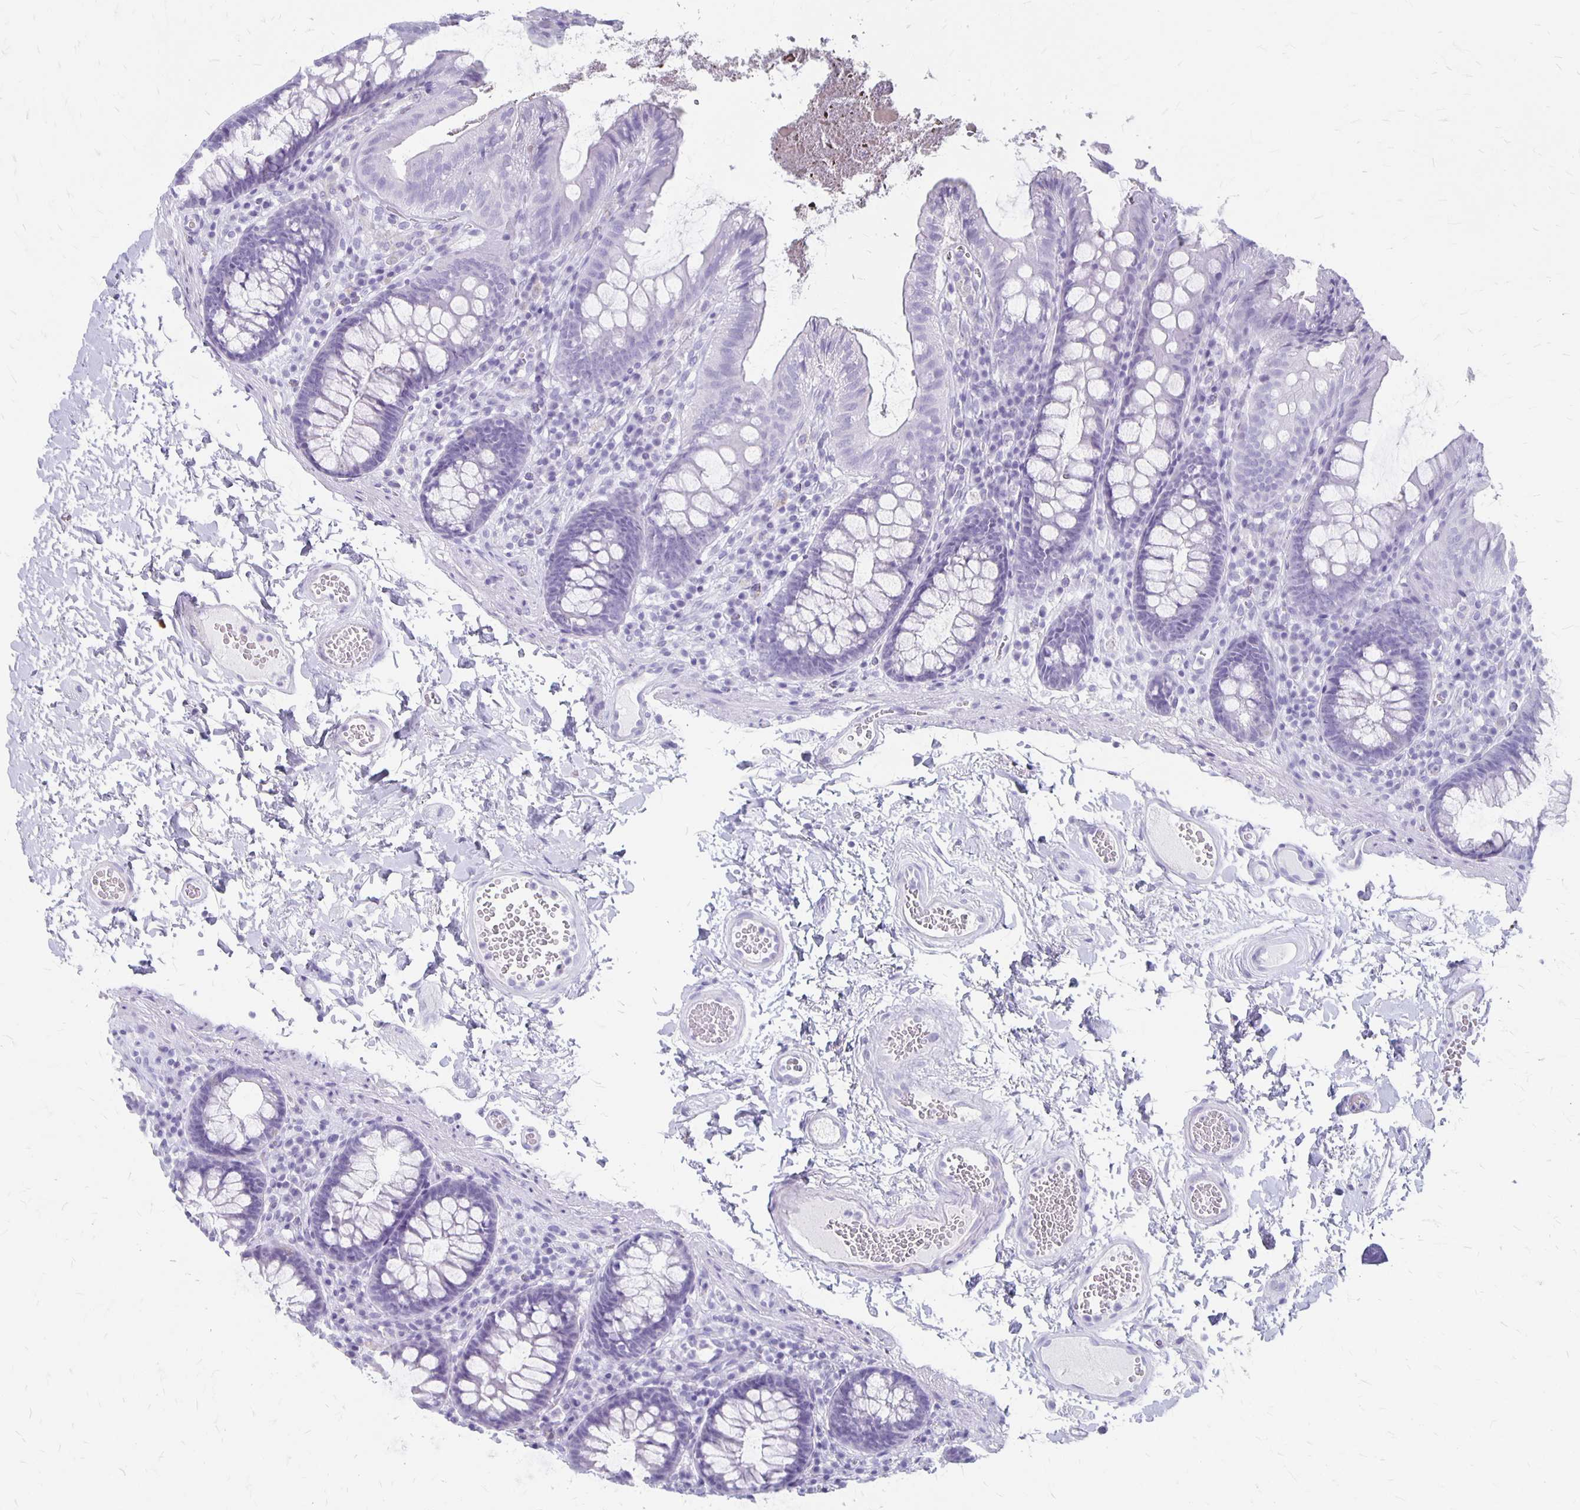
{"staining": {"intensity": "negative", "quantity": "none", "location": "none"}, "tissue": "colon", "cell_type": "Endothelial cells", "image_type": "normal", "snomed": [{"axis": "morphology", "description": "Normal tissue, NOS"}, {"axis": "topography", "description": "Colon"}, {"axis": "topography", "description": "Peripheral nerve tissue"}], "caption": "Immunohistochemical staining of normal colon reveals no significant staining in endothelial cells. (Stains: DAB (3,3'-diaminobenzidine) immunohistochemistry (IHC) with hematoxylin counter stain, Microscopy: brightfield microscopy at high magnification).", "gene": "MAGEC2", "patient": {"sex": "male", "age": 84}}